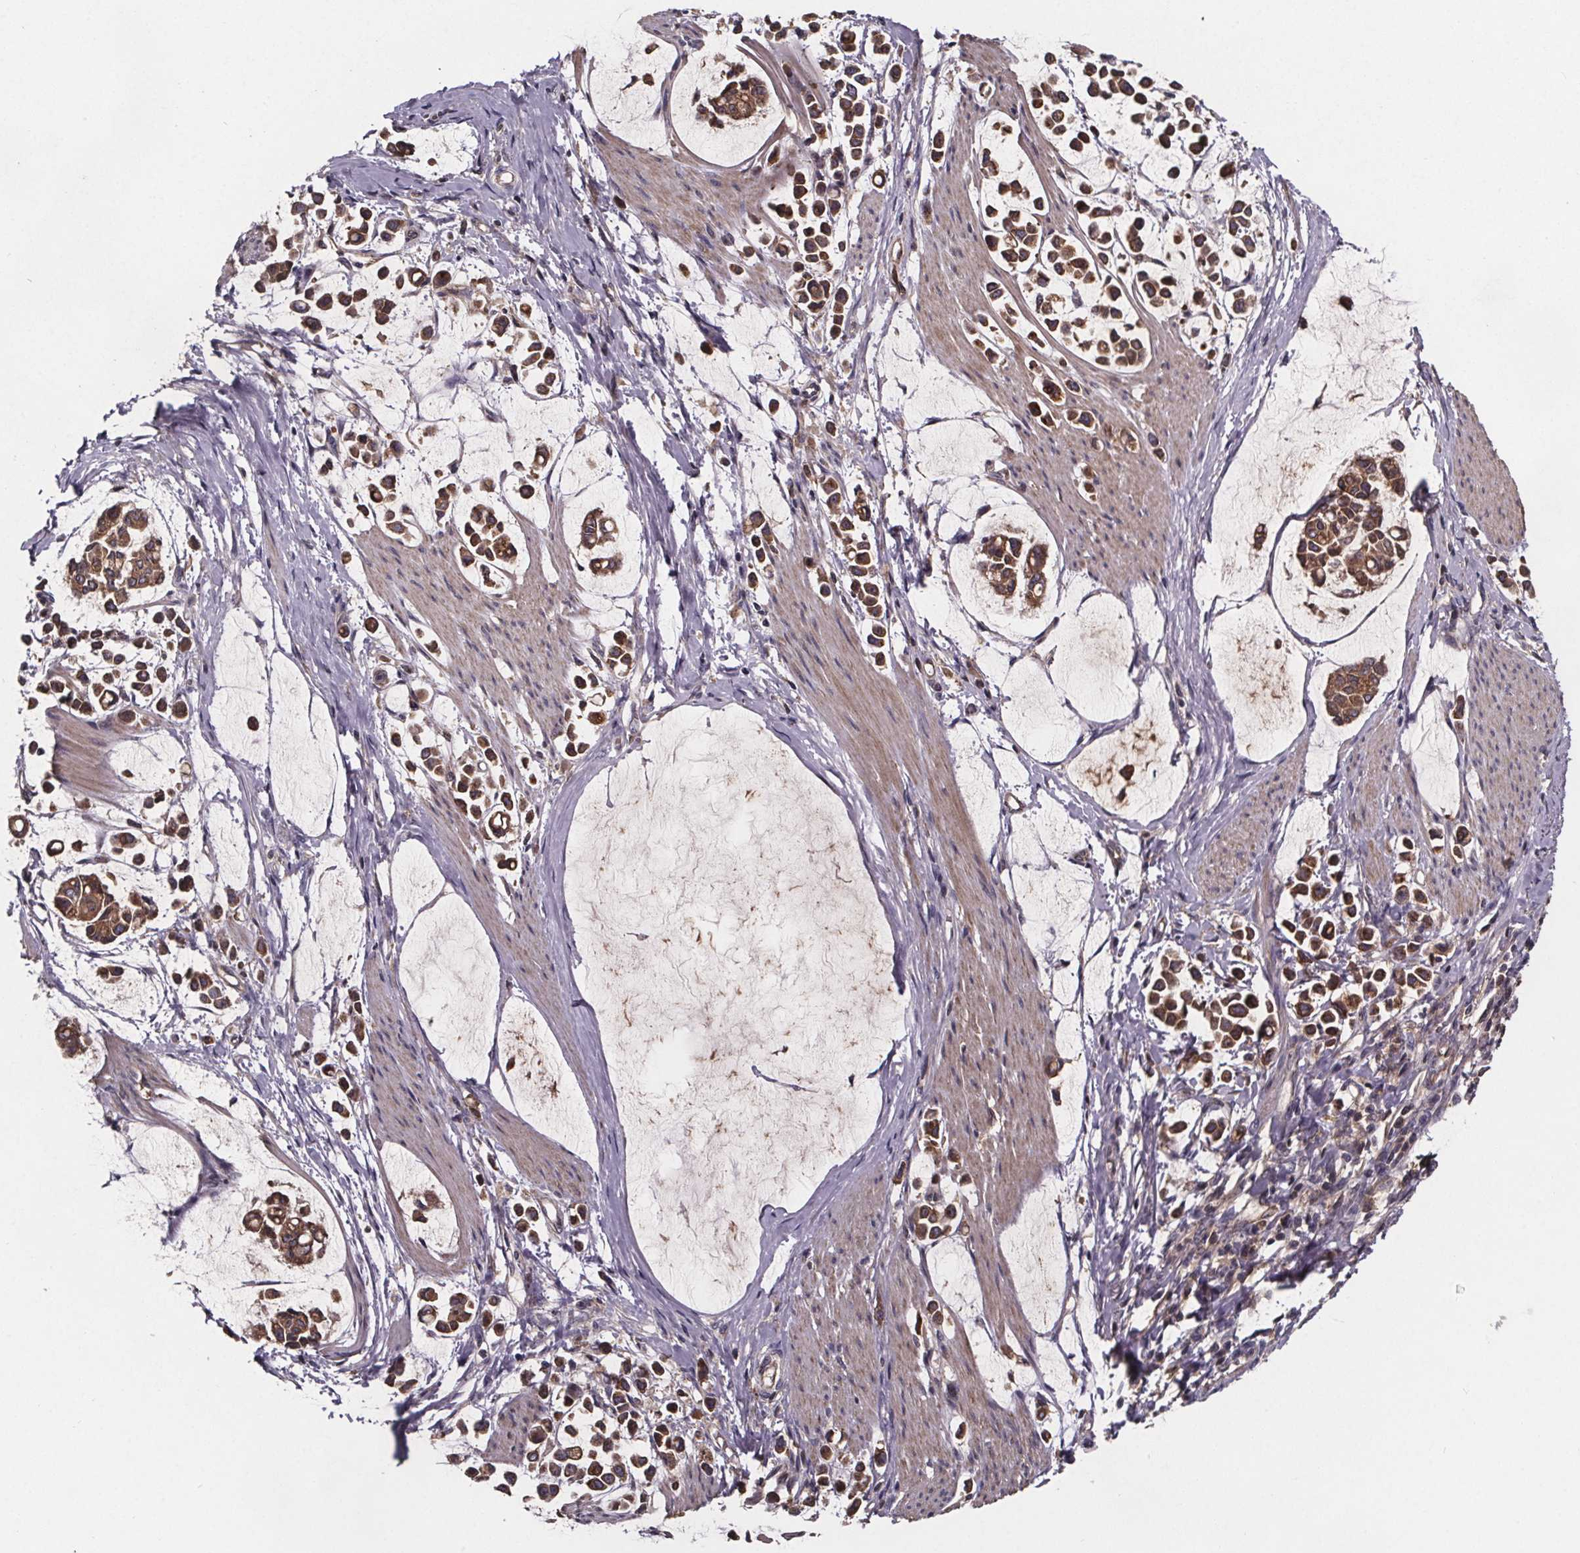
{"staining": {"intensity": "moderate", "quantity": ">75%", "location": "cytoplasmic/membranous"}, "tissue": "stomach cancer", "cell_type": "Tumor cells", "image_type": "cancer", "snomed": [{"axis": "morphology", "description": "Adenocarcinoma, NOS"}, {"axis": "topography", "description": "Stomach"}], "caption": "An IHC image of tumor tissue is shown. Protein staining in brown shows moderate cytoplasmic/membranous positivity in stomach adenocarcinoma within tumor cells.", "gene": "FASTKD3", "patient": {"sex": "male", "age": 82}}